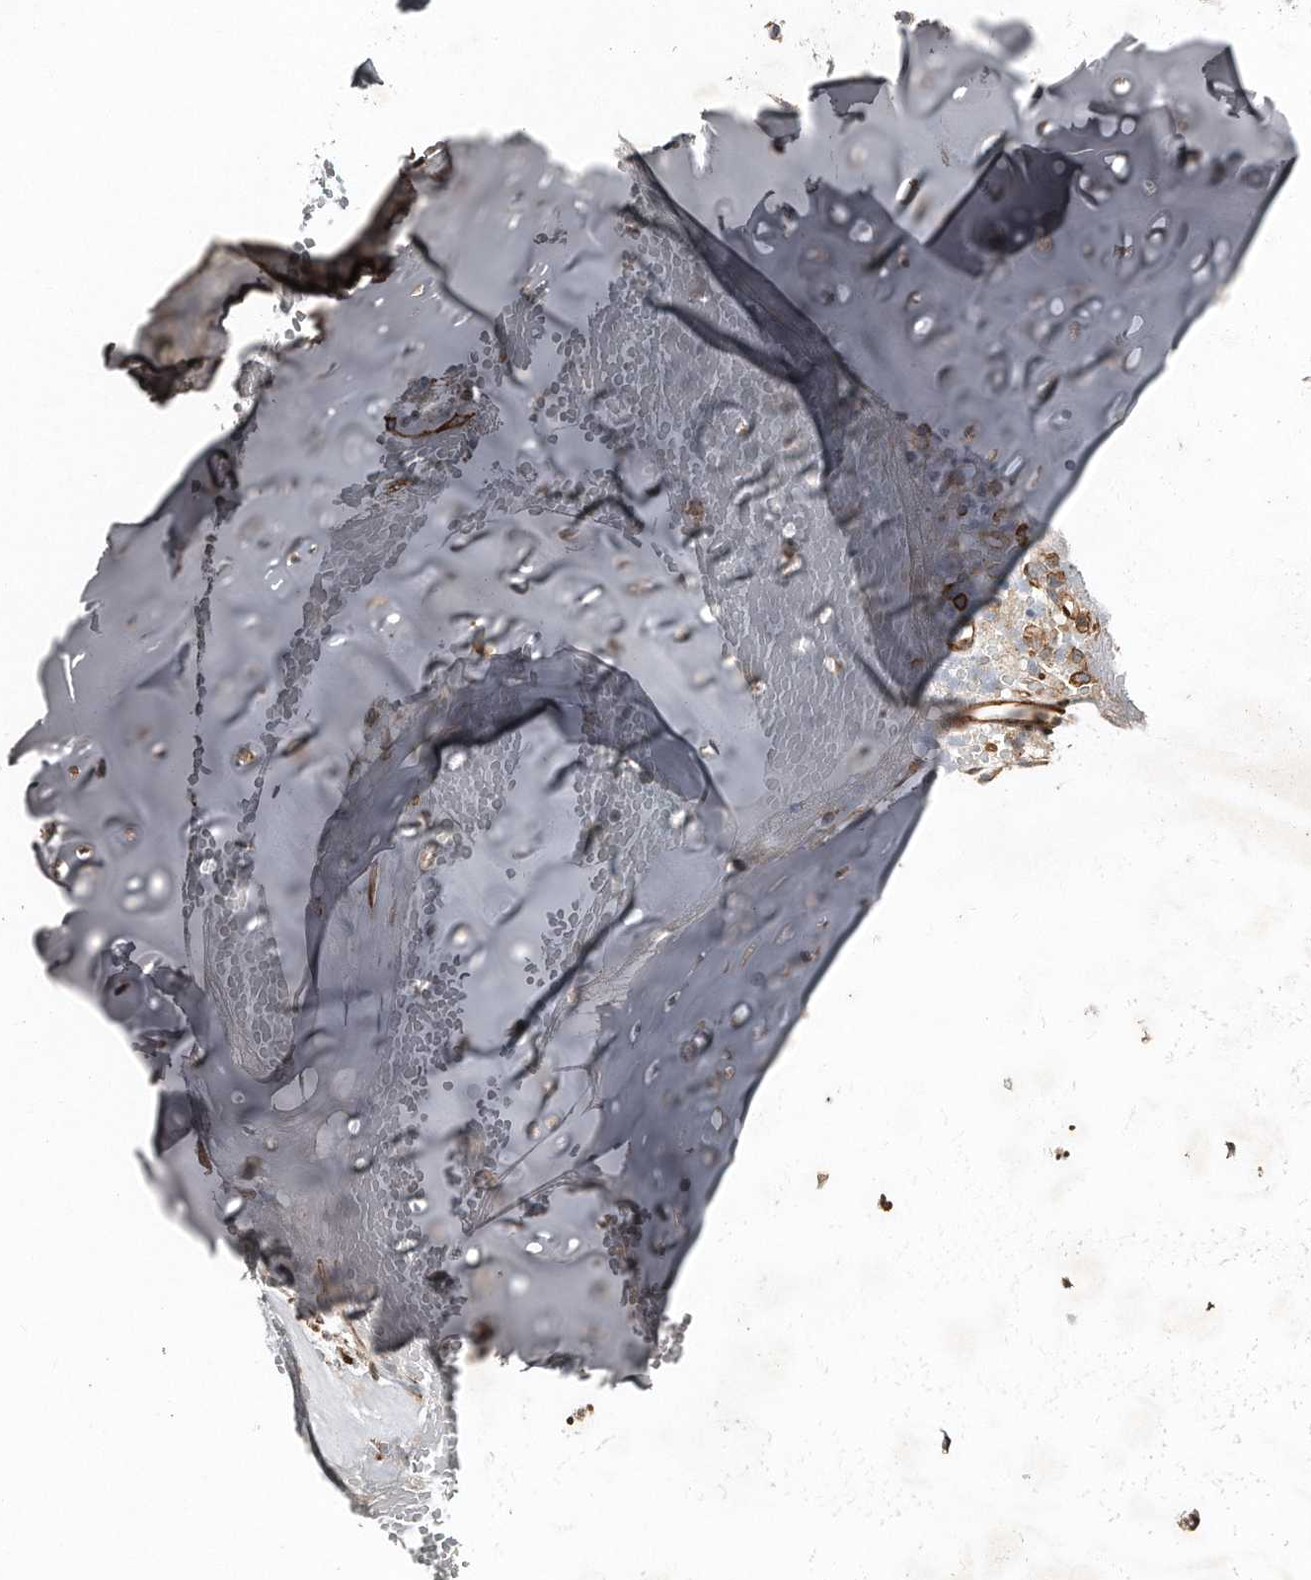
{"staining": {"intensity": "strong", "quantity": ">75%", "location": "cytoplasmic/membranous"}, "tissue": "adipose tissue", "cell_type": "Adipocytes", "image_type": "normal", "snomed": [{"axis": "morphology", "description": "Normal tissue, NOS"}, {"axis": "morphology", "description": "Basal cell carcinoma"}, {"axis": "topography", "description": "Cartilage tissue"}, {"axis": "topography", "description": "Nasopharynx"}, {"axis": "topography", "description": "Oral tissue"}], "caption": "Brown immunohistochemical staining in unremarkable adipose tissue shows strong cytoplasmic/membranous staining in about >75% of adipocytes.", "gene": "SNAP47", "patient": {"sex": "female", "age": 77}}